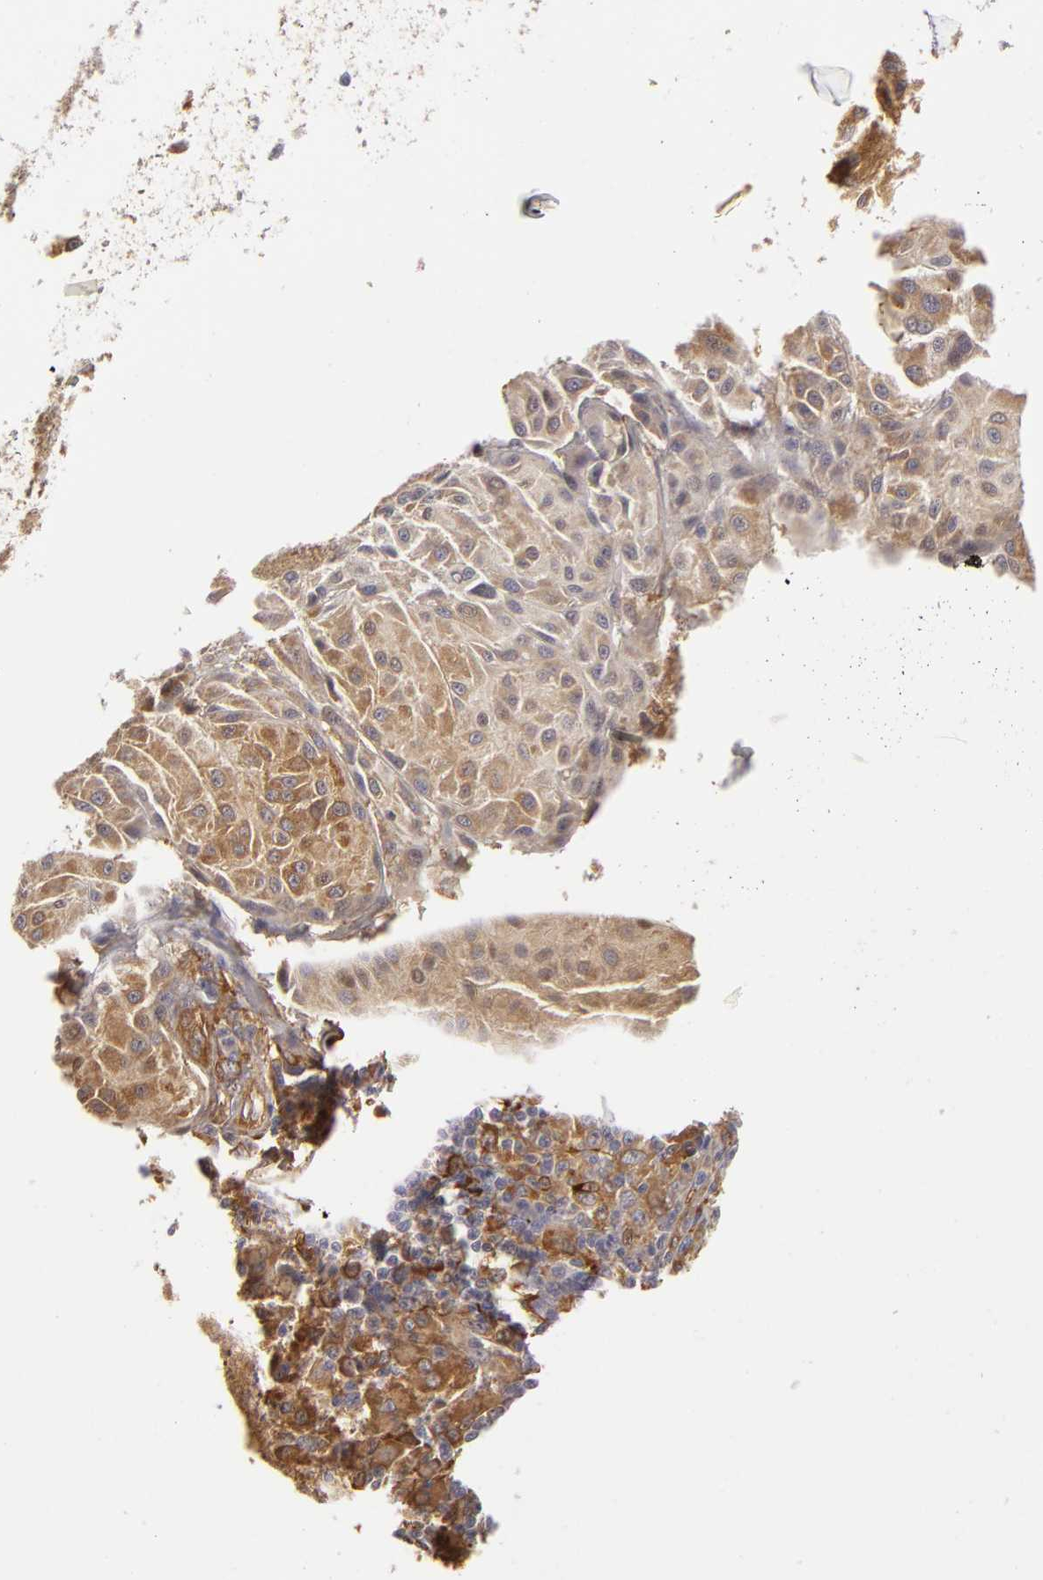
{"staining": {"intensity": "weak", "quantity": ">75%", "location": "cytoplasmic/membranous"}, "tissue": "melanoma", "cell_type": "Tumor cells", "image_type": "cancer", "snomed": [{"axis": "morphology", "description": "Malignant melanoma, NOS"}, {"axis": "topography", "description": "Skin"}], "caption": "The histopathology image reveals staining of melanoma, revealing weak cytoplasmic/membranous protein staining (brown color) within tumor cells.", "gene": "ZNF229", "patient": {"sex": "male", "age": 36}}